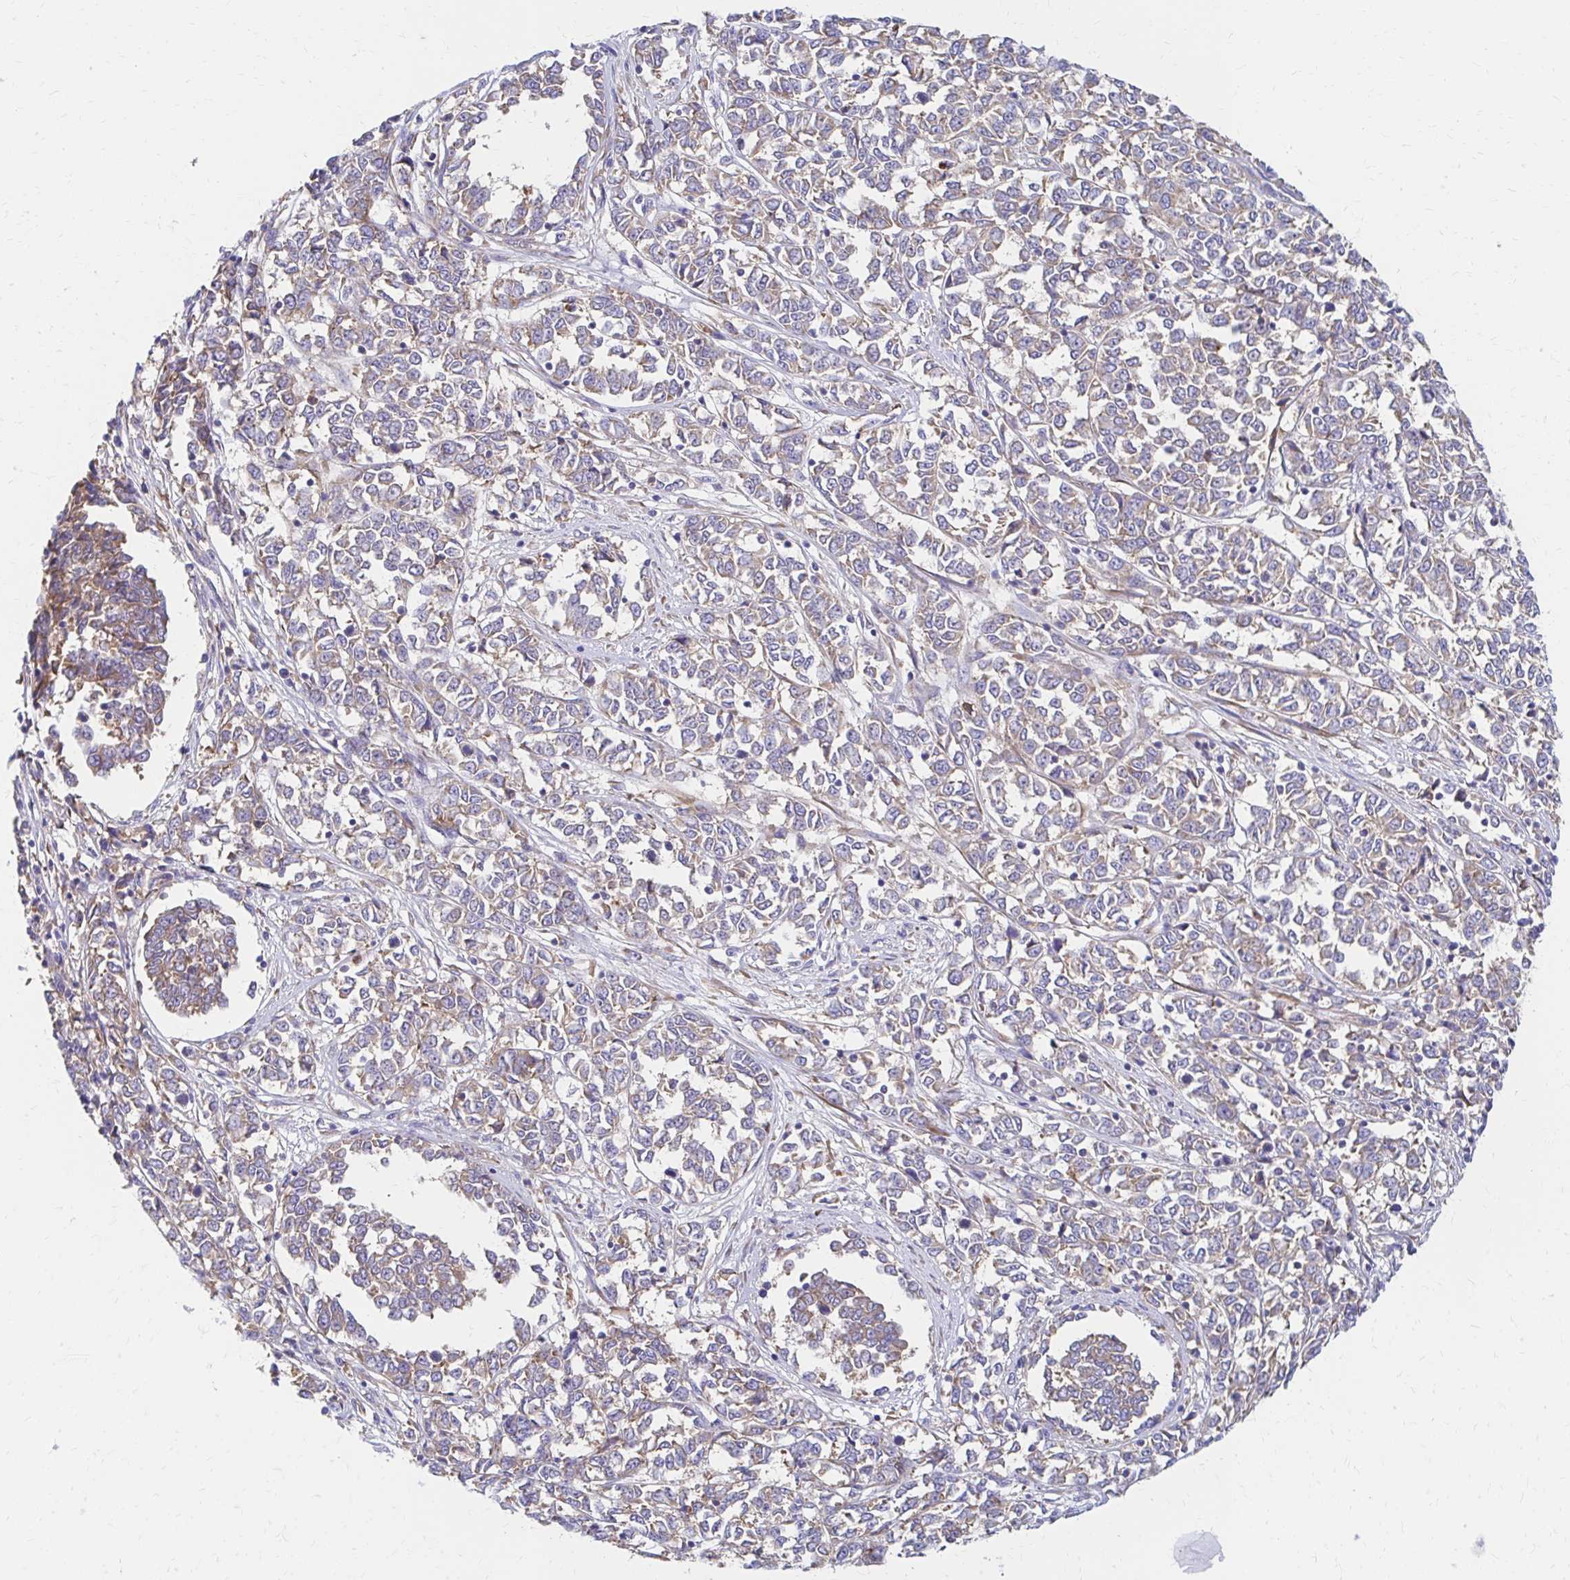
{"staining": {"intensity": "weak", "quantity": "25%-75%", "location": "cytoplasmic/membranous"}, "tissue": "melanoma", "cell_type": "Tumor cells", "image_type": "cancer", "snomed": [{"axis": "morphology", "description": "Malignant melanoma, NOS"}, {"axis": "topography", "description": "Skin"}], "caption": "A photomicrograph of human melanoma stained for a protein shows weak cytoplasmic/membranous brown staining in tumor cells. Nuclei are stained in blue.", "gene": "RPL27A", "patient": {"sex": "female", "age": 72}}